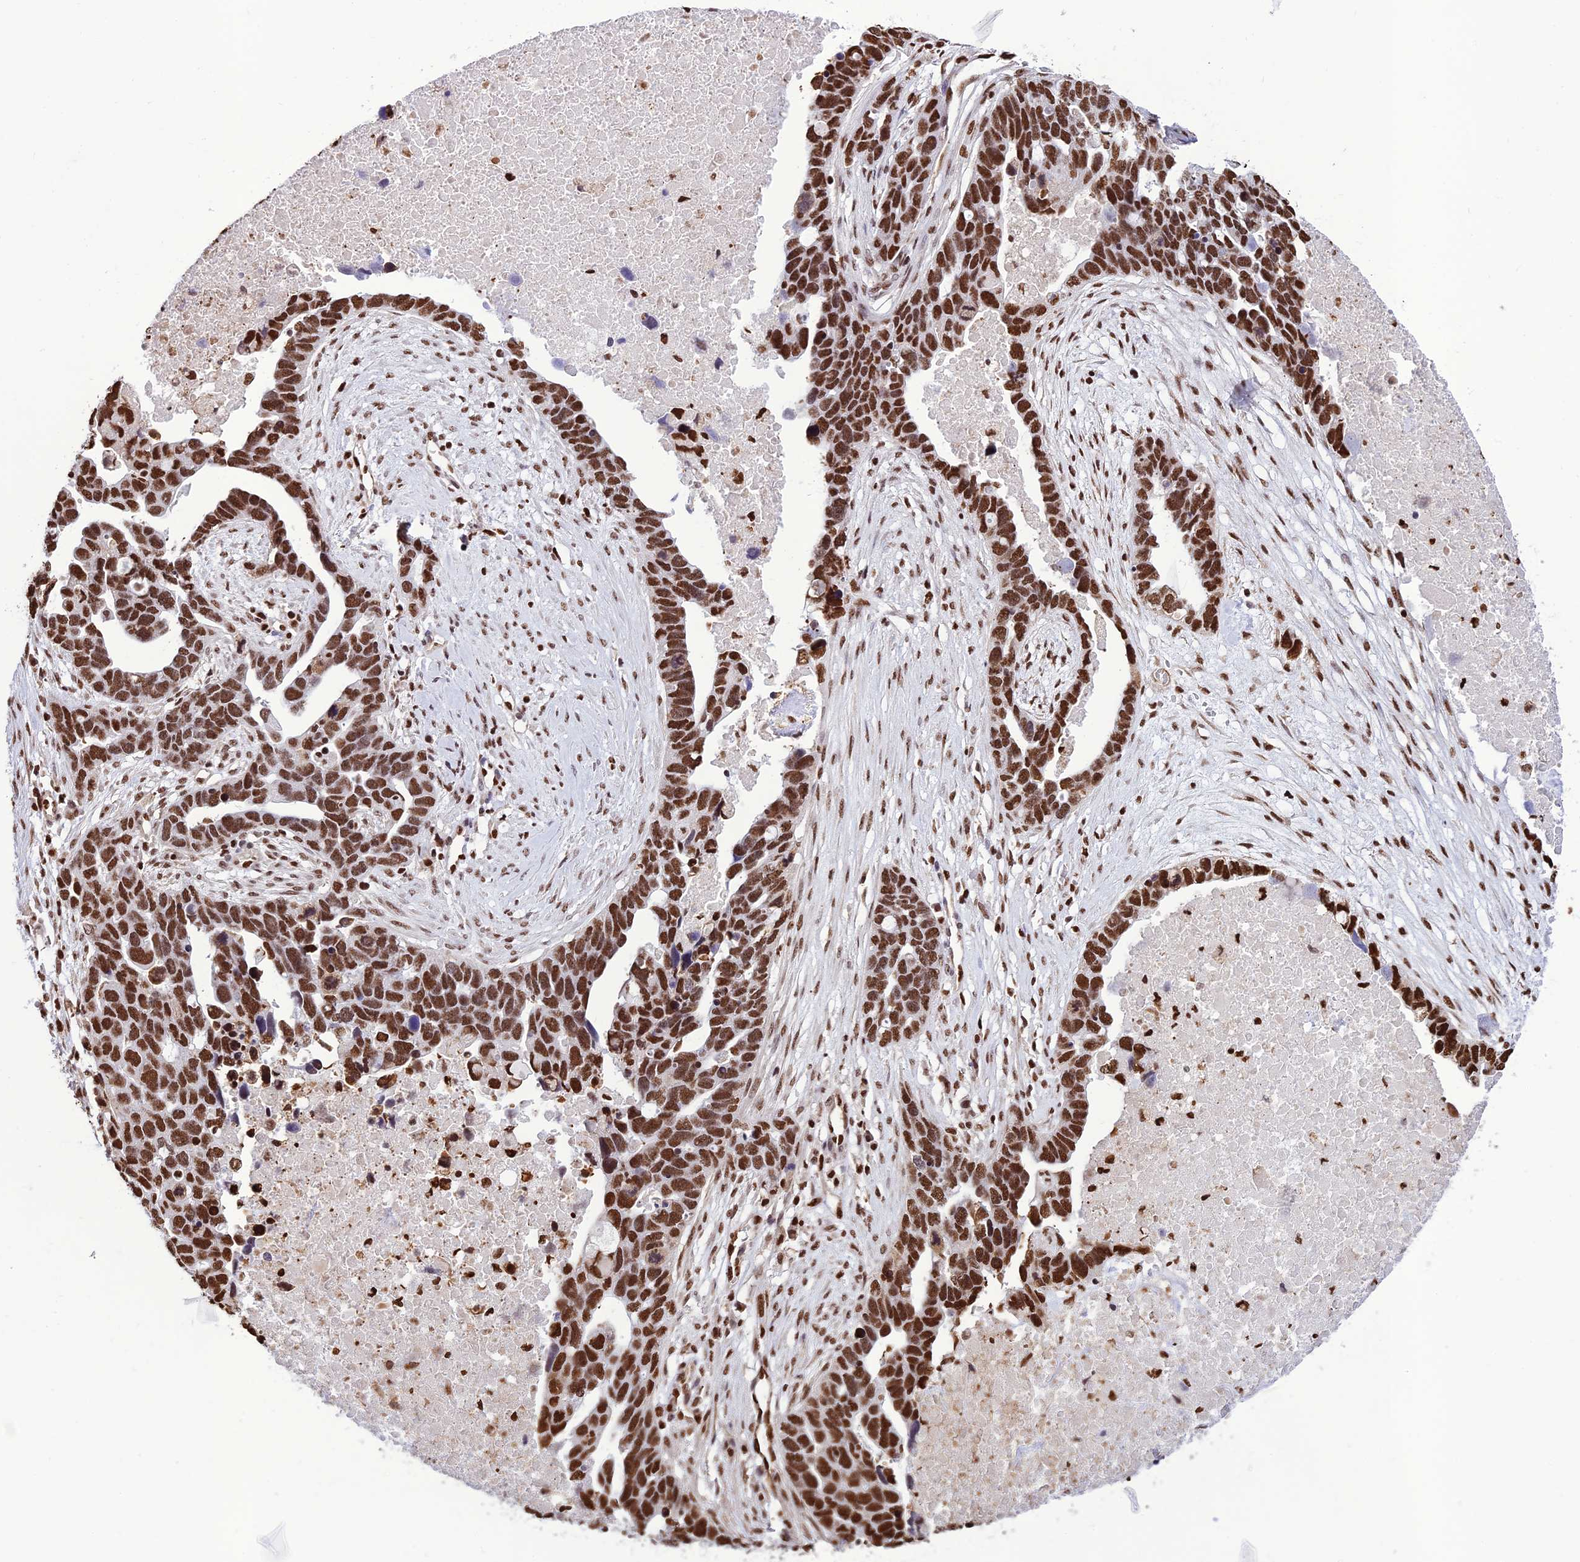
{"staining": {"intensity": "strong", "quantity": ">75%", "location": "nuclear"}, "tissue": "ovarian cancer", "cell_type": "Tumor cells", "image_type": "cancer", "snomed": [{"axis": "morphology", "description": "Cystadenocarcinoma, serous, NOS"}, {"axis": "topography", "description": "Ovary"}], "caption": "Brown immunohistochemical staining in human ovarian cancer reveals strong nuclear positivity in approximately >75% of tumor cells.", "gene": "INO80E", "patient": {"sex": "female", "age": 54}}